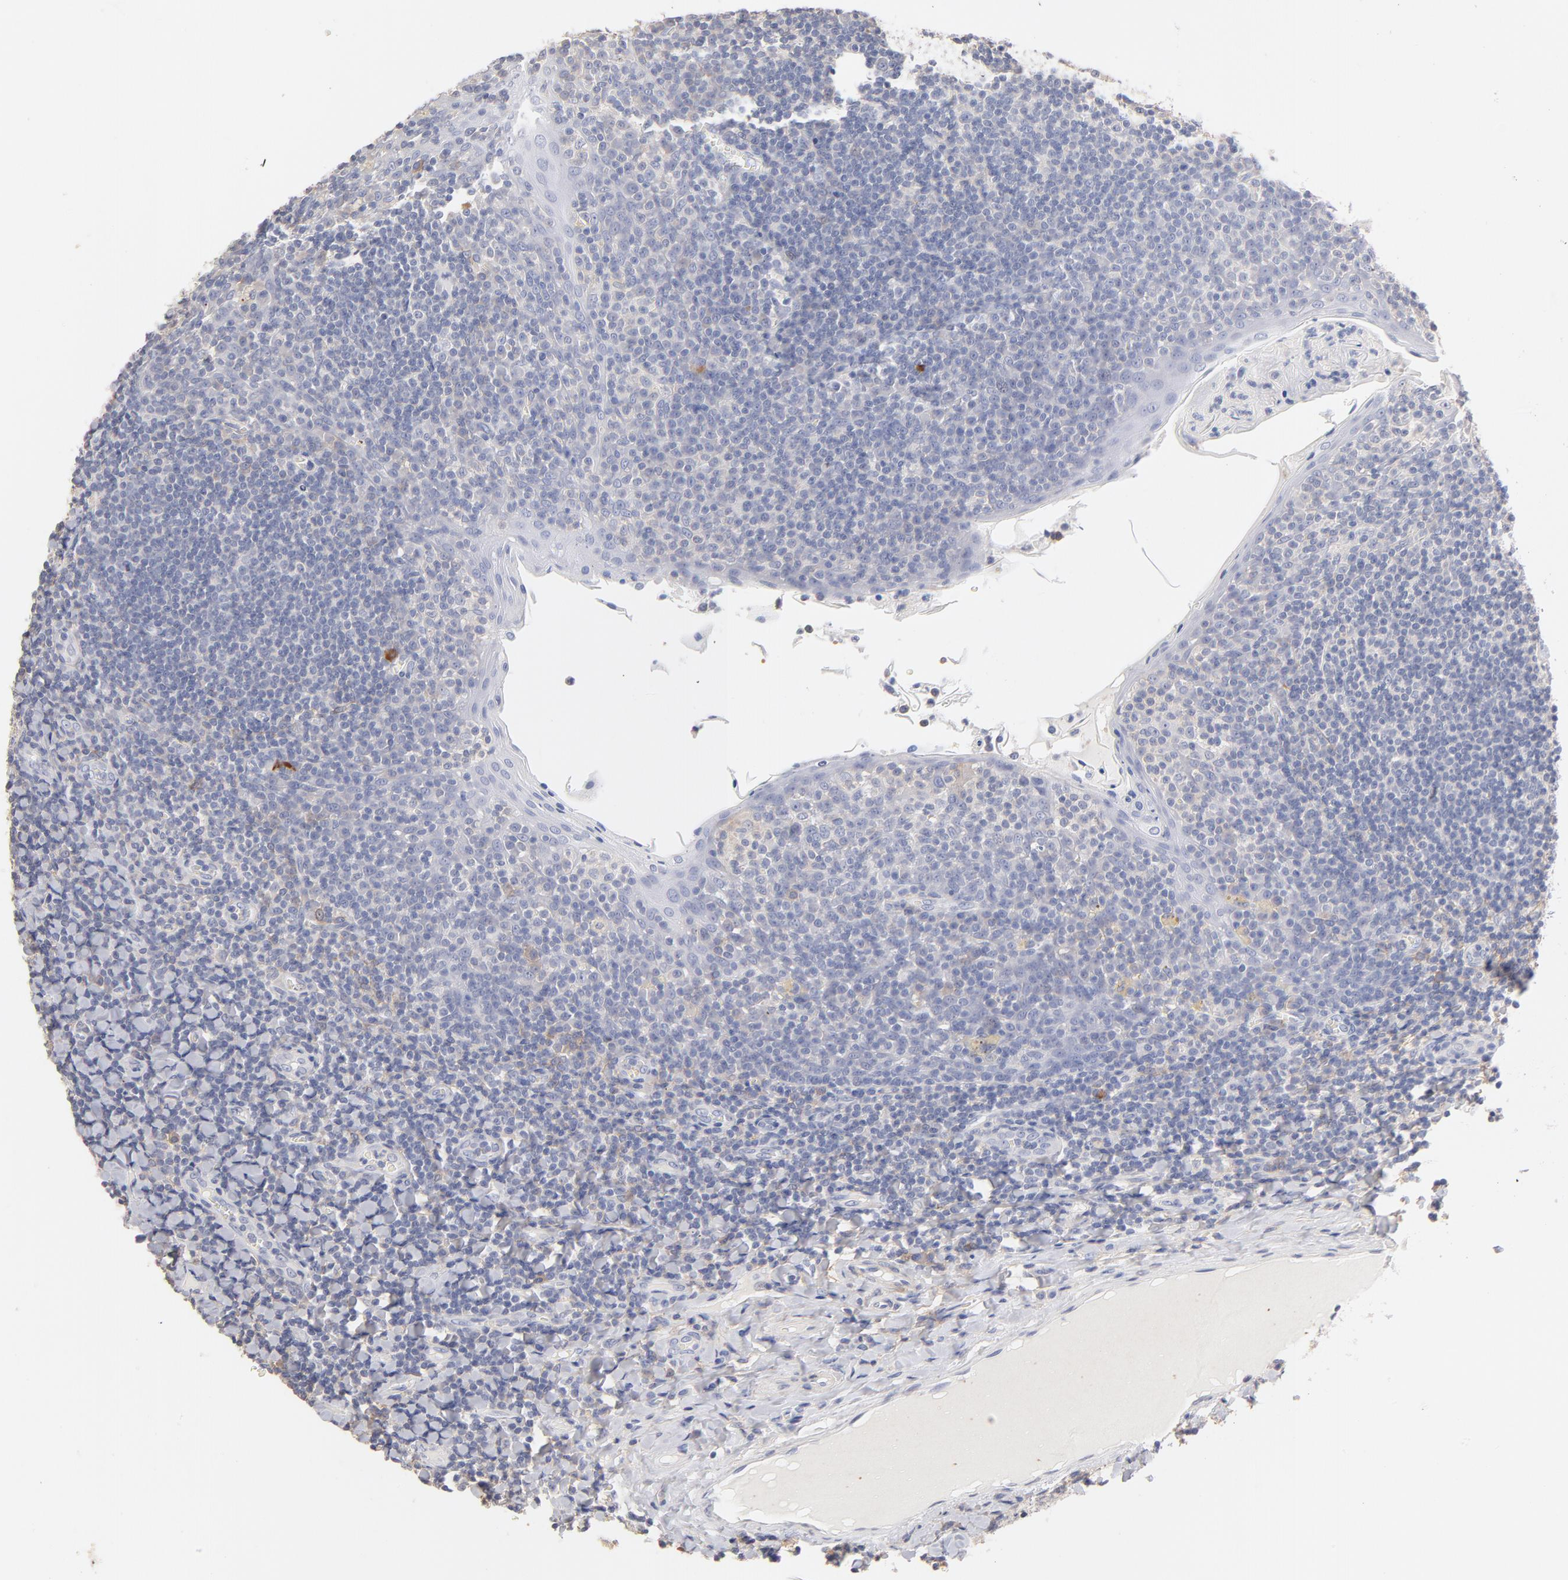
{"staining": {"intensity": "negative", "quantity": "none", "location": "none"}, "tissue": "tonsil", "cell_type": "Germinal center cells", "image_type": "normal", "snomed": [{"axis": "morphology", "description": "Normal tissue, NOS"}, {"axis": "topography", "description": "Tonsil"}], "caption": "High power microscopy histopathology image of an immunohistochemistry image of normal tonsil, revealing no significant staining in germinal center cells.", "gene": "ITGA8", "patient": {"sex": "male", "age": 31}}